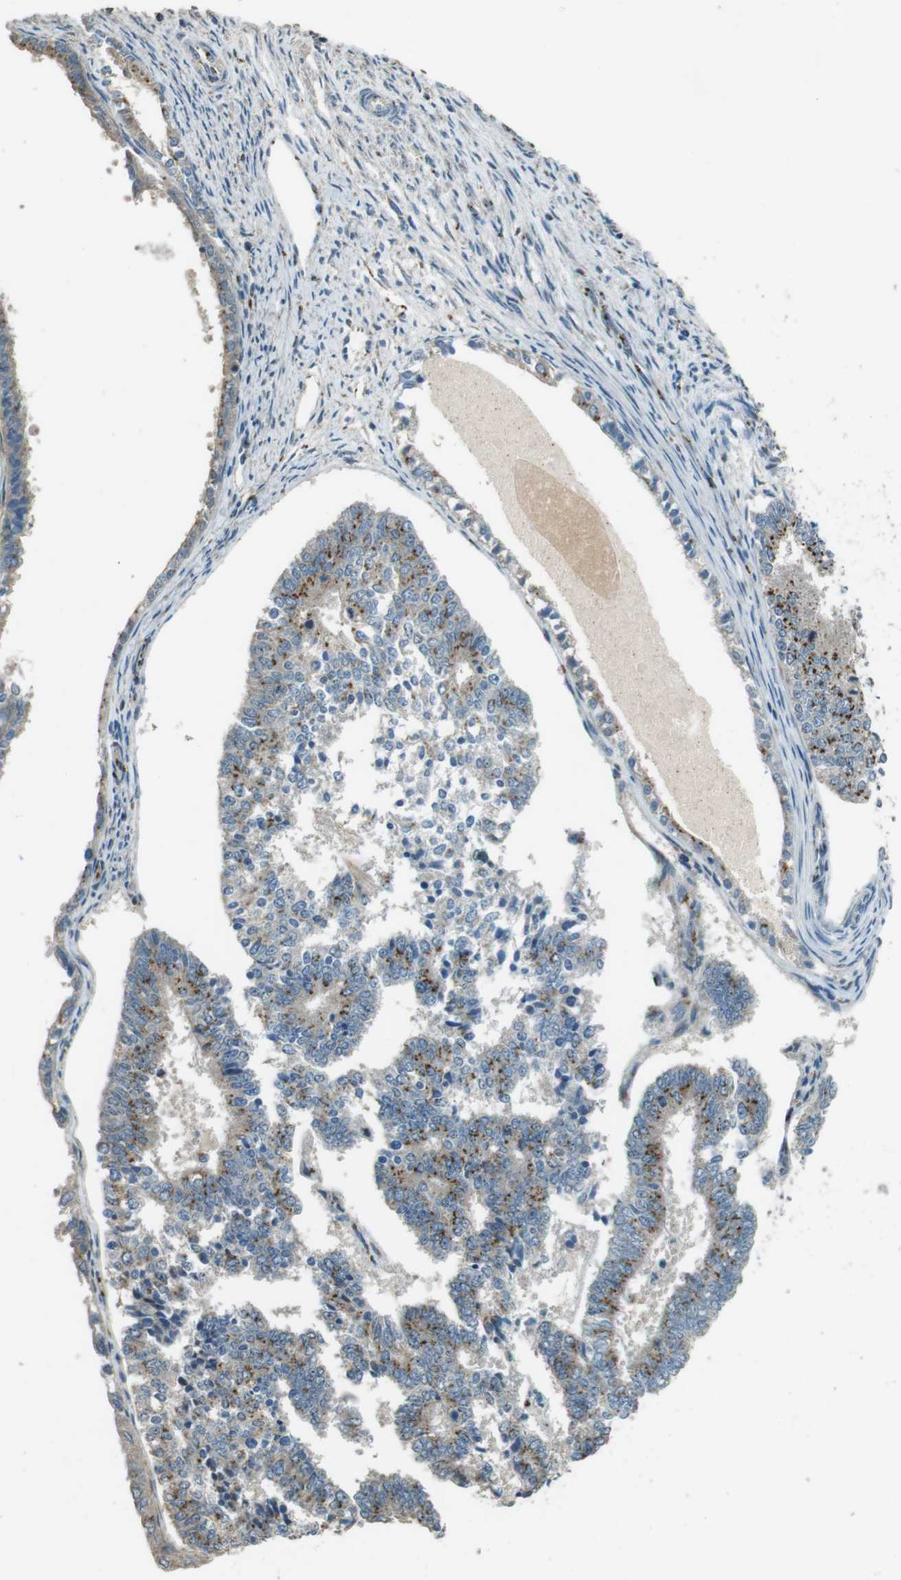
{"staining": {"intensity": "moderate", "quantity": ">75%", "location": "cytoplasmic/membranous"}, "tissue": "endometrial cancer", "cell_type": "Tumor cells", "image_type": "cancer", "snomed": [{"axis": "morphology", "description": "Adenocarcinoma, NOS"}, {"axis": "topography", "description": "Endometrium"}], "caption": "Immunohistochemical staining of human endometrial cancer (adenocarcinoma) displays moderate cytoplasmic/membranous protein expression in about >75% of tumor cells. (brown staining indicates protein expression, while blue staining denotes nuclei).", "gene": "TMEM115", "patient": {"sex": "female", "age": 70}}